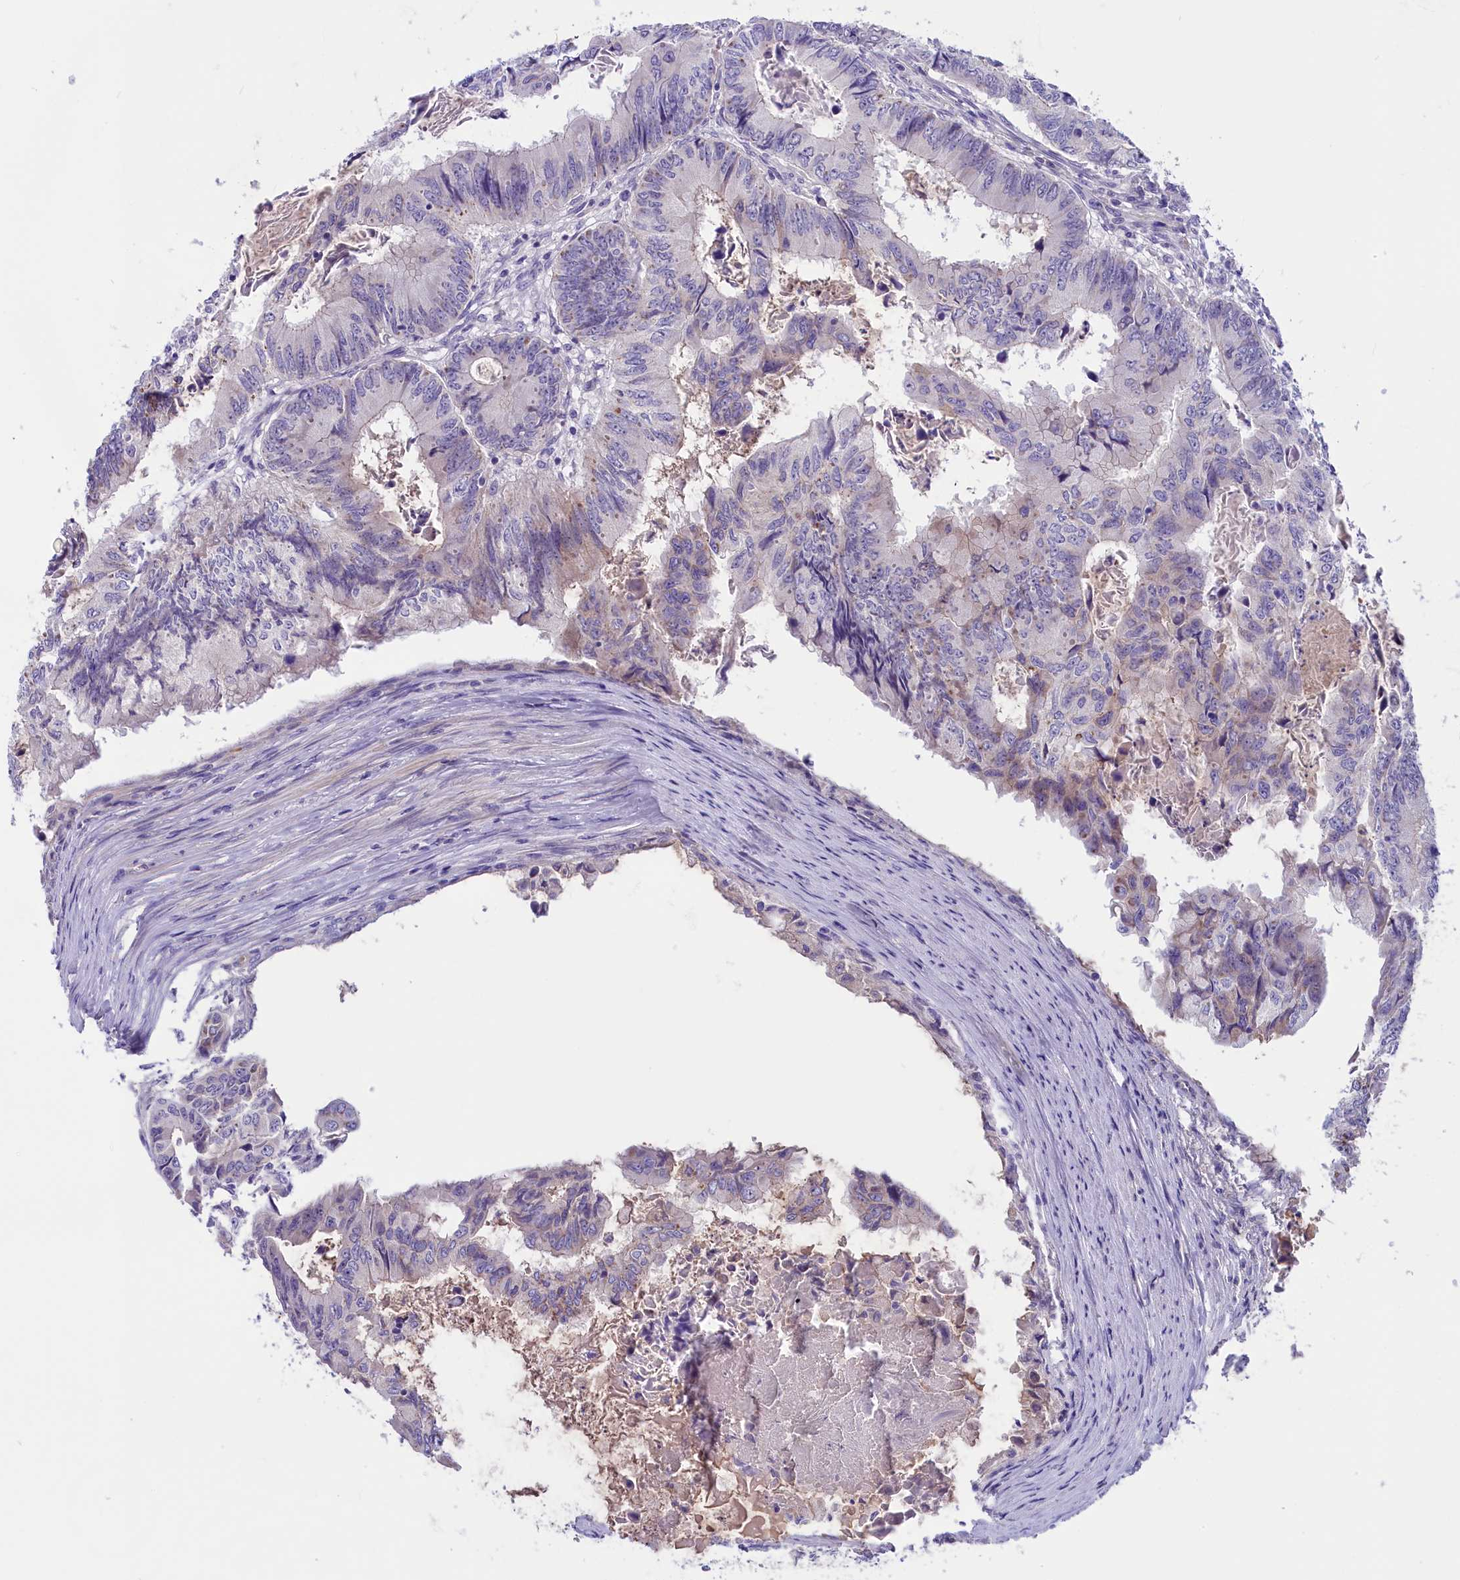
{"staining": {"intensity": "negative", "quantity": "none", "location": "none"}, "tissue": "colorectal cancer", "cell_type": "Tumor cells", "image_type": "cancer", "snomed": [{"axis": "morphology", "description": "Adenocarcinoma, NOS"}, {"axis": "topography", "description": "Colon"}], "caption": "Immunohistochemistry of human colorectal cancer reveals no positivity in tumor cells.", "gene": "CCDC32", "patient": {"sex": "male", "age": 85}}